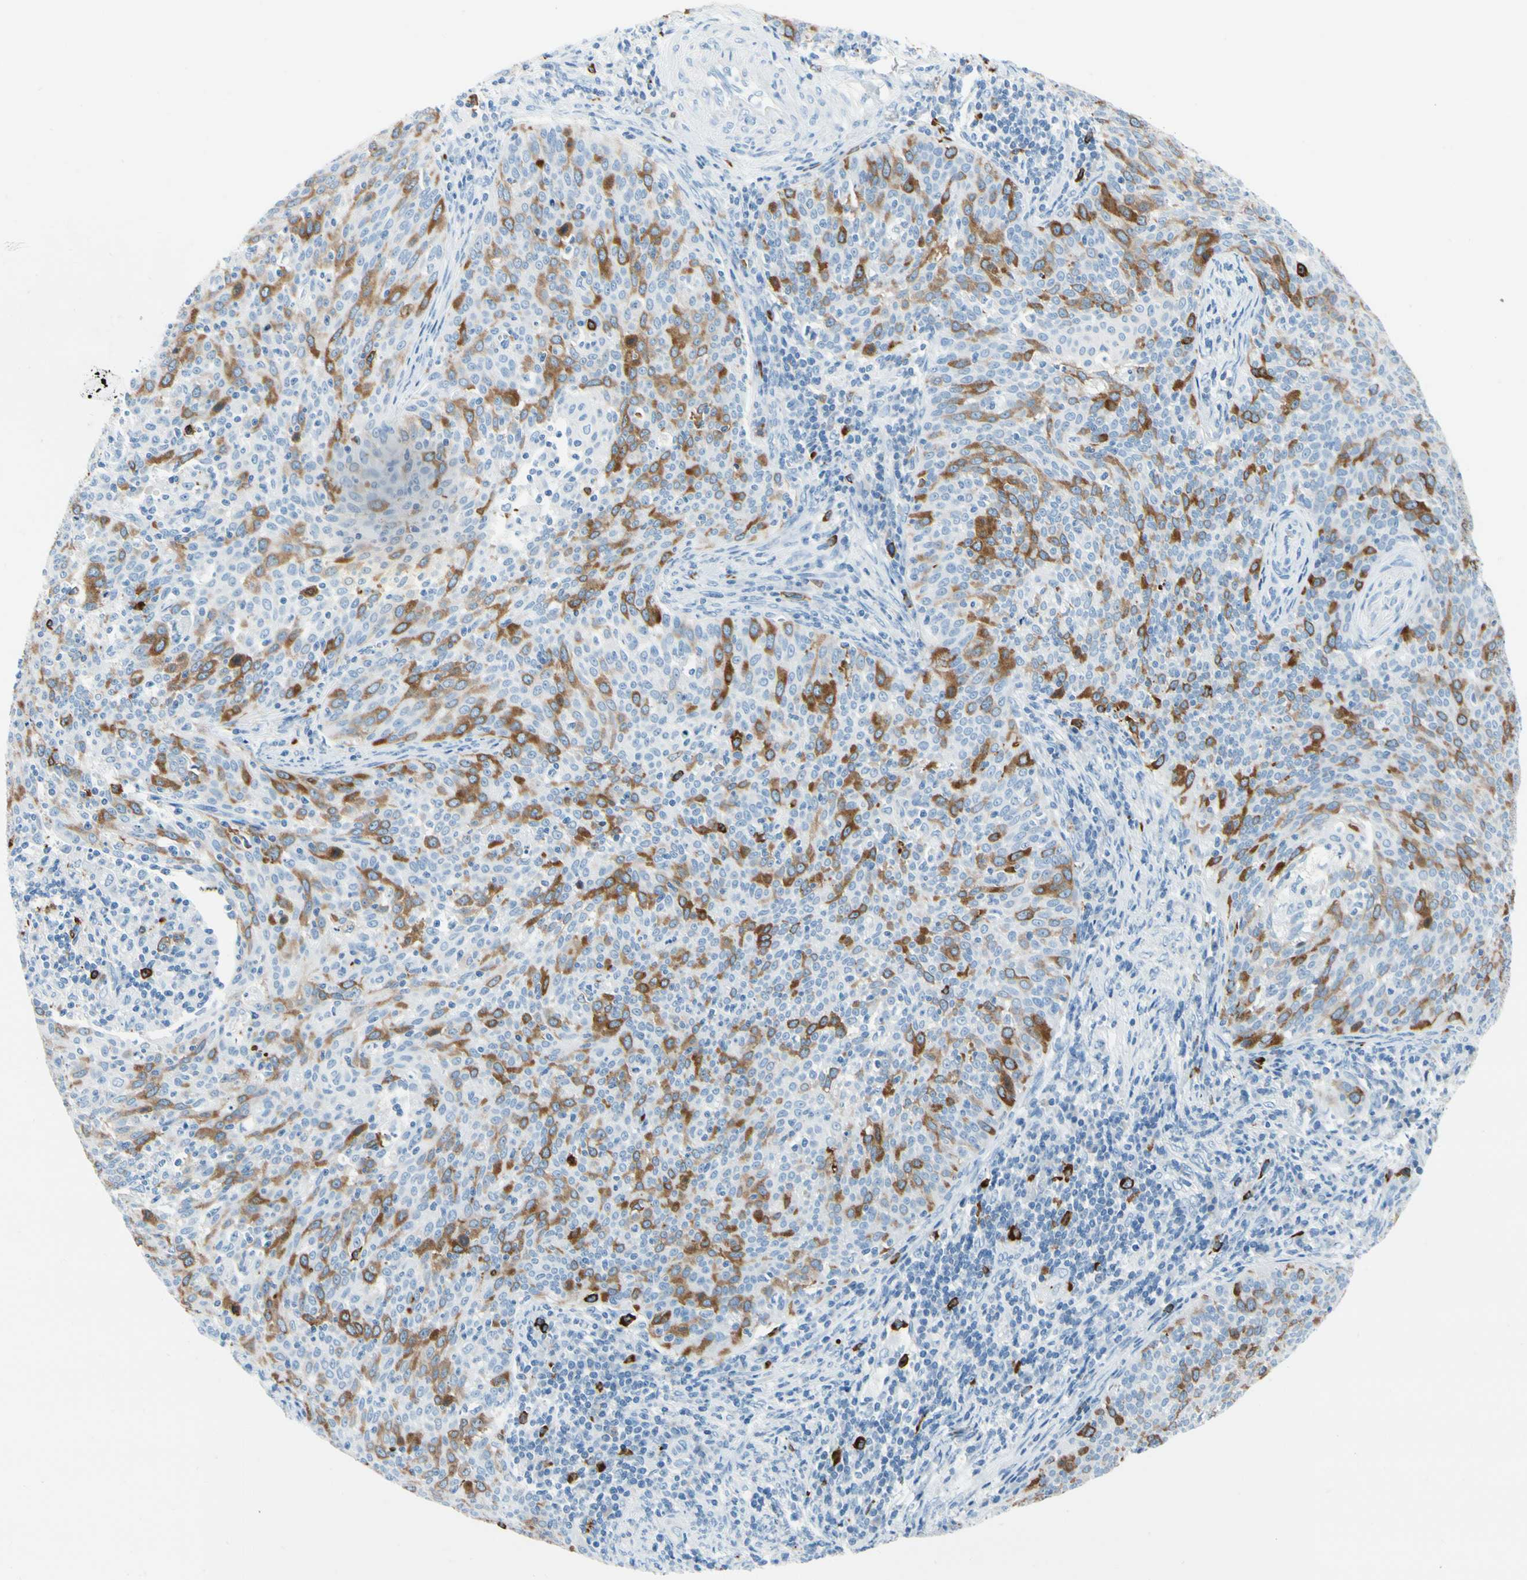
{"staining": {"intensity": "moderate", "quantity": ">75%", "location": "cytoplasmic/membranous"}, "tissue": "cervical cancer", "cell_type": "Tumor cells", "image_type": "cancer", "snomed": [{"axis": "morphology", "description": "Squamous cell carcinoma, NOS"}, {"axis": "topography", "description": "Cervix"}], "caption": "This image shows immunohistochemistry staining of cervical squamous cell carcinoma, with medium moderate cytoplasmic/membranous positivity in approximately >75% of tumor cells.", "gene": "TACC3", "patient": {"sex": "female", "age": 38}}